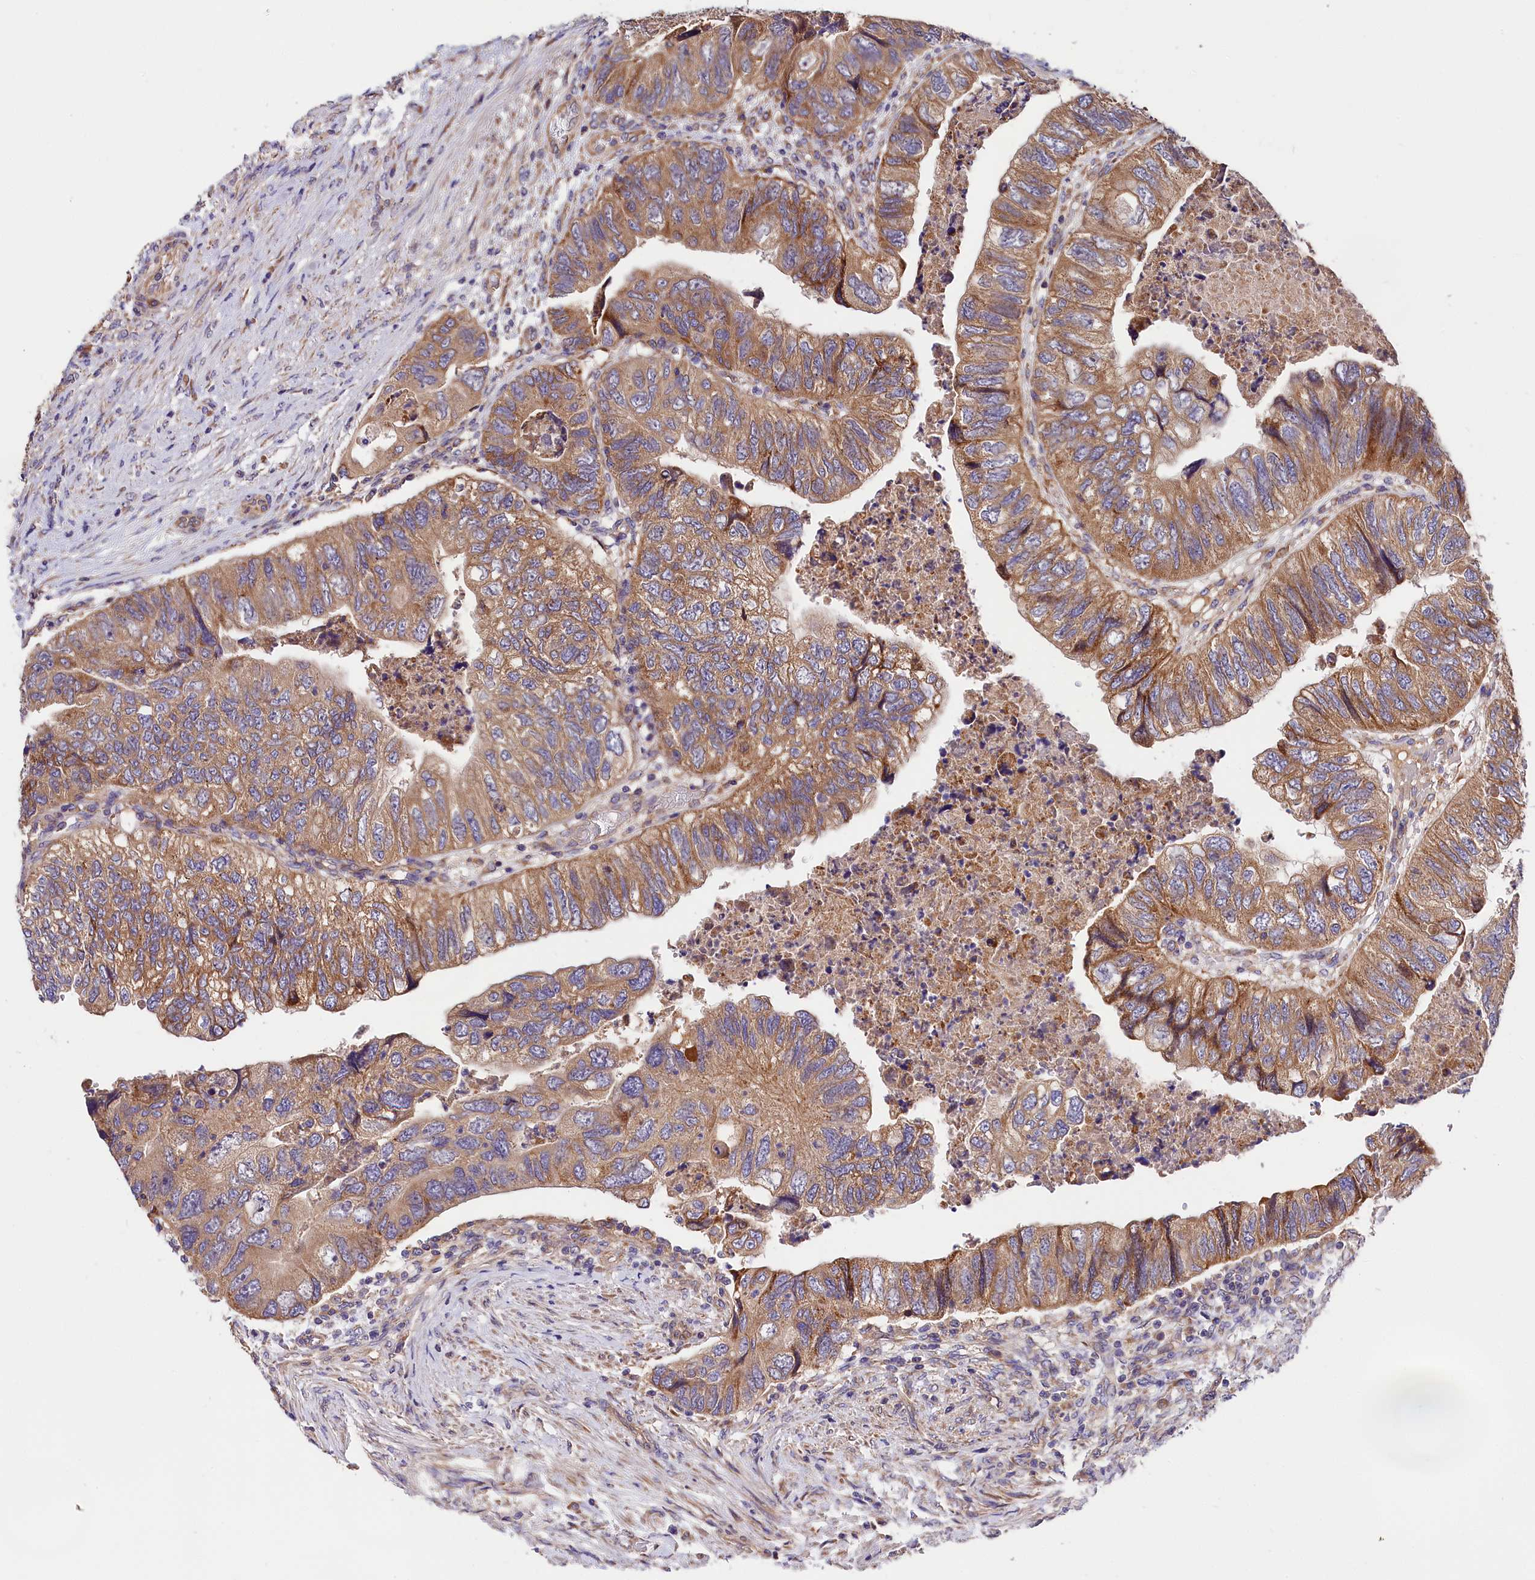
{"staining": {"intensity": "moderate", "quantity": ">75%", "location": "cytoplasmic/membranous"}, "tissue": "colorectal cancer", "cell_type": "Tumor cells", "image_type": "cancer", "snomed": [{"axis": "morphology", "description": "Adenocarcinoma, NOS"}, {"axis": "topography", "description": "Rectum"}], "caption": "Protein staining exhibits moderate cytoplasmic/membranous staining in about >75% of tumor cells in colorectal cancer (adenocarcinoma). (DAB (3,3'-diaminobenzidine) = brown stain, brightfield microscopy at high magnification).", "gene": "SPG11", "patient": {"sex": "male", "age": 63}}